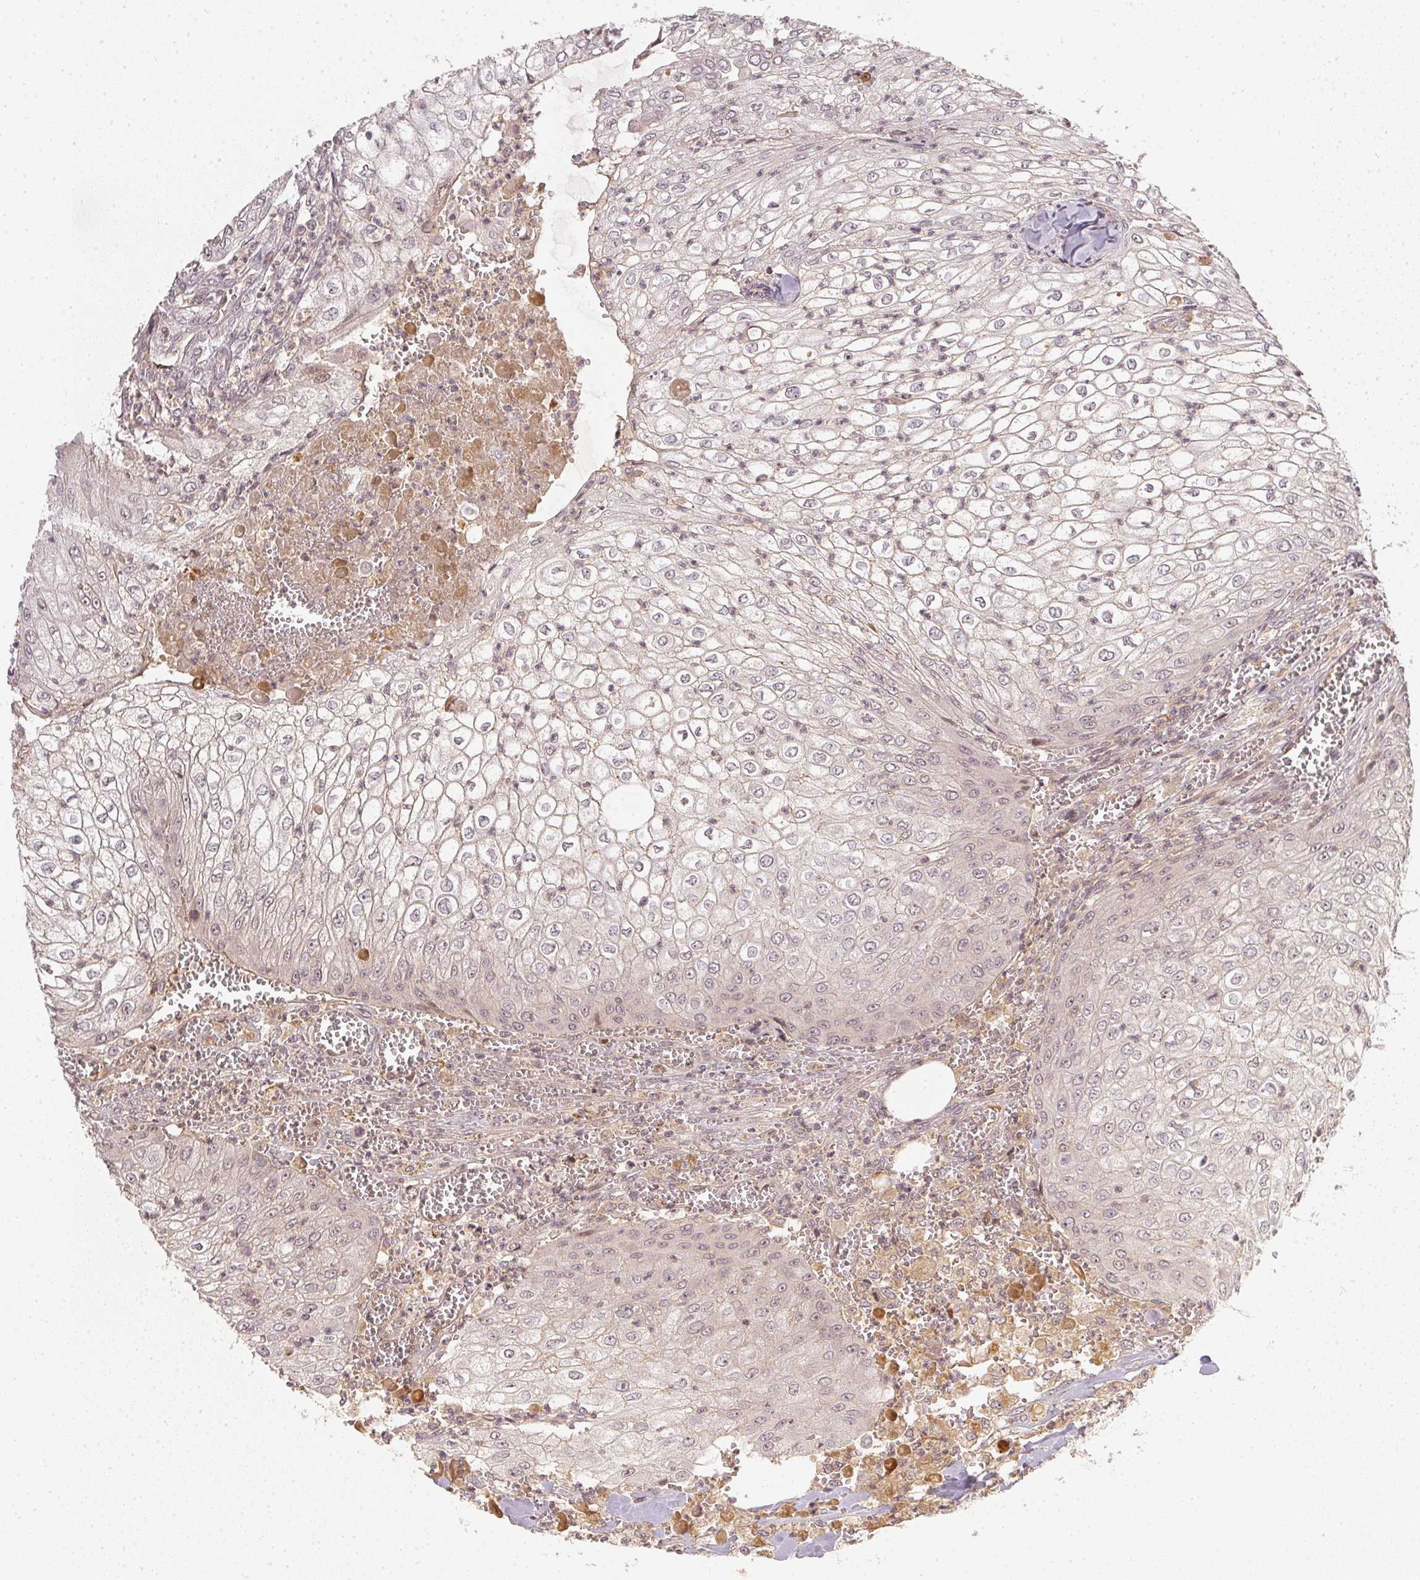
{"staining": {"intensity": "negative", "quantity": "none", "location": "none"}, "tissue": "urothelial cancer", "cell_type": "Tumor cells", "image_type": "cancer", "snomed": [{"axis": "morphology", "description": "Urothelial carcinoma, High grade"}, {"axis": "topography", "description": "Urinary bladder"}], "caption": "Tumor cells show no significant protein positivity in urothelial carcinoma (high-grade). (Brightfield microscopy of DAB (3,3'-diaminobenzidine) immunohistochemistry (IHC) at high magnification).", "gene": "SERPINE1", "patient": {"sex": "male", "age": 62}}